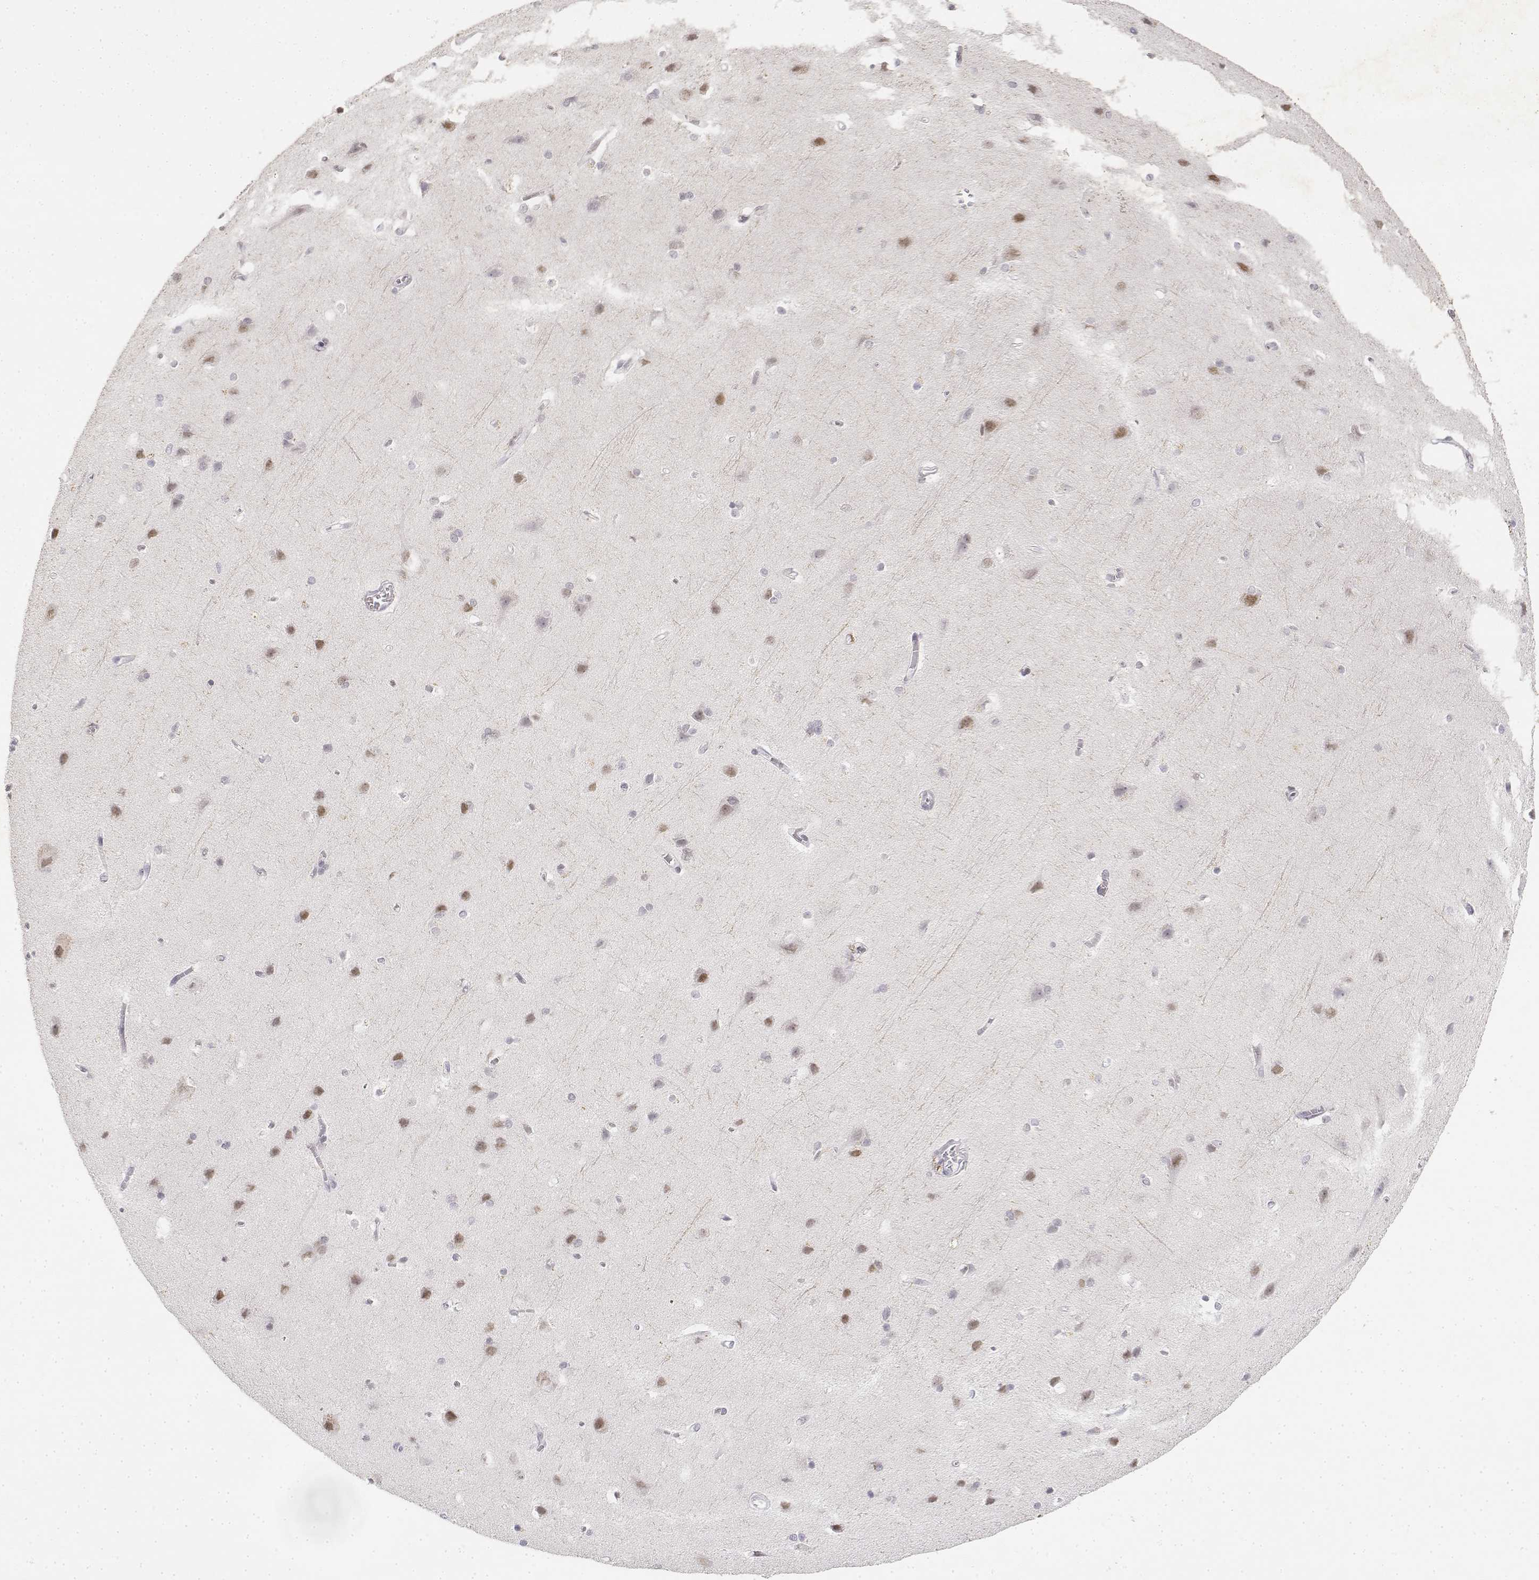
{"staining": {"intensity": "negative", "quantity": "none", "location": "none"}, "tissue": "cerebral cortex", "cell_type": "Endothelial cells", "image_type": "normal", "snomed": [{"axis": "morphology", "description": "Normal tissue, NOS"}, {"axis": "topography", "description": "Cerebral cortex"}], "caption": "Immunohistochemistry (IHC) micrograph of unremarkable cerebral cortex: cerebral cortex stained with DAB demonstrates no significant protein positivity in endothelial cells. (DAB (3,3'-diaminobenzidine) immunohistochemistry visualized using brightfield microscopy, high magnification).", "gene": "KRT84", "patient": {"sex": "male", "age": 37}}